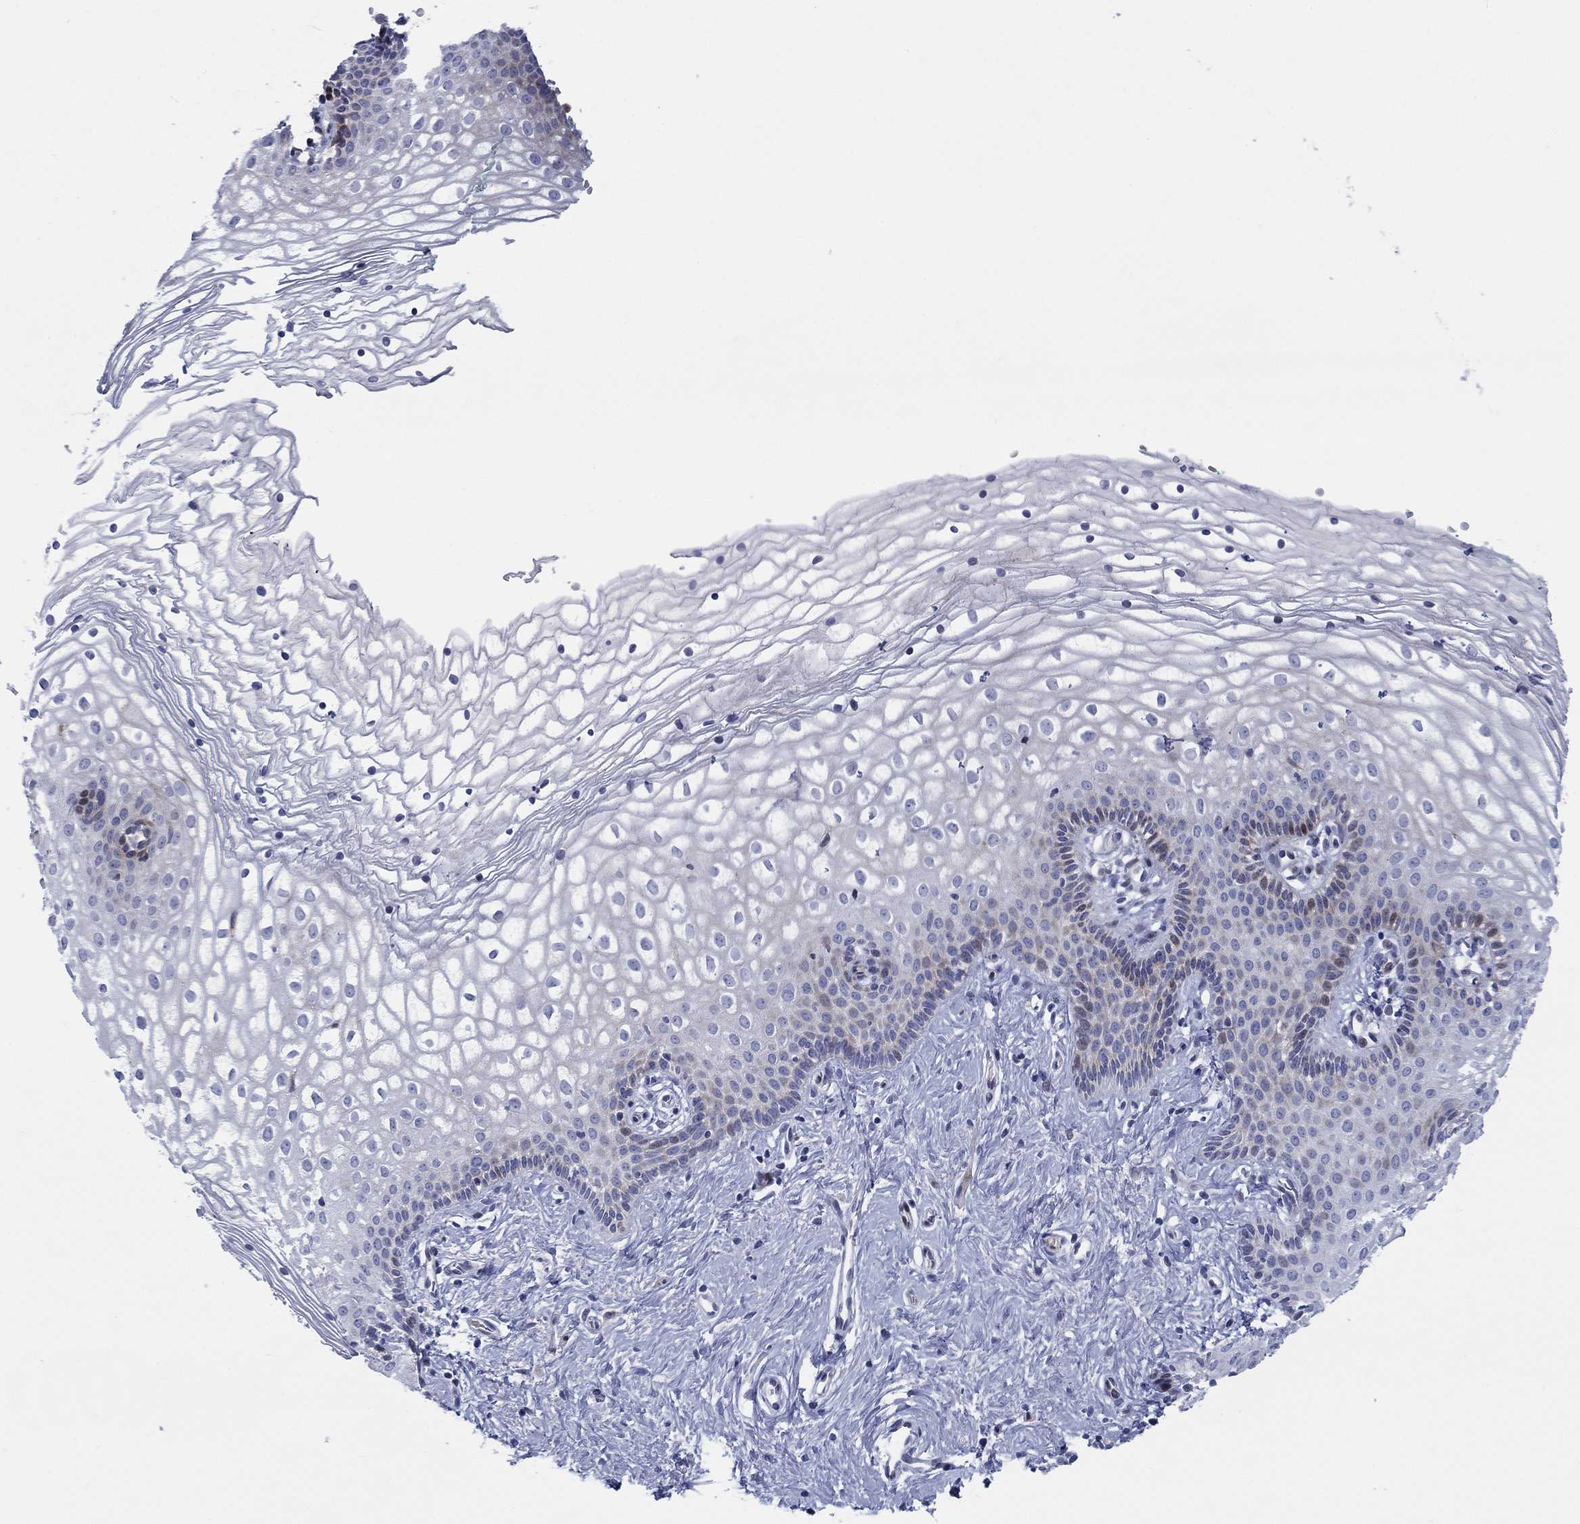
{"staining": {"intensity": "negative", "quantity": "none", "location": "none"}, "tissue": "vagina", "cell_type": "Squamous epithelial cells", "image_type": "normal", "snomed": [{"axis": "morphology", "description": "Normal tissue, NOS"}, {"axis": "topography", "description": "Vagina"}], "caption": "DAB (3,3'-diaminobenzidine) immunohistochemical staining of normal human vagina reveals no significant staining in squamous epithelial cells.", "gene": "ARHGAP36", "patient": {"sex": "female", "age": 36}}